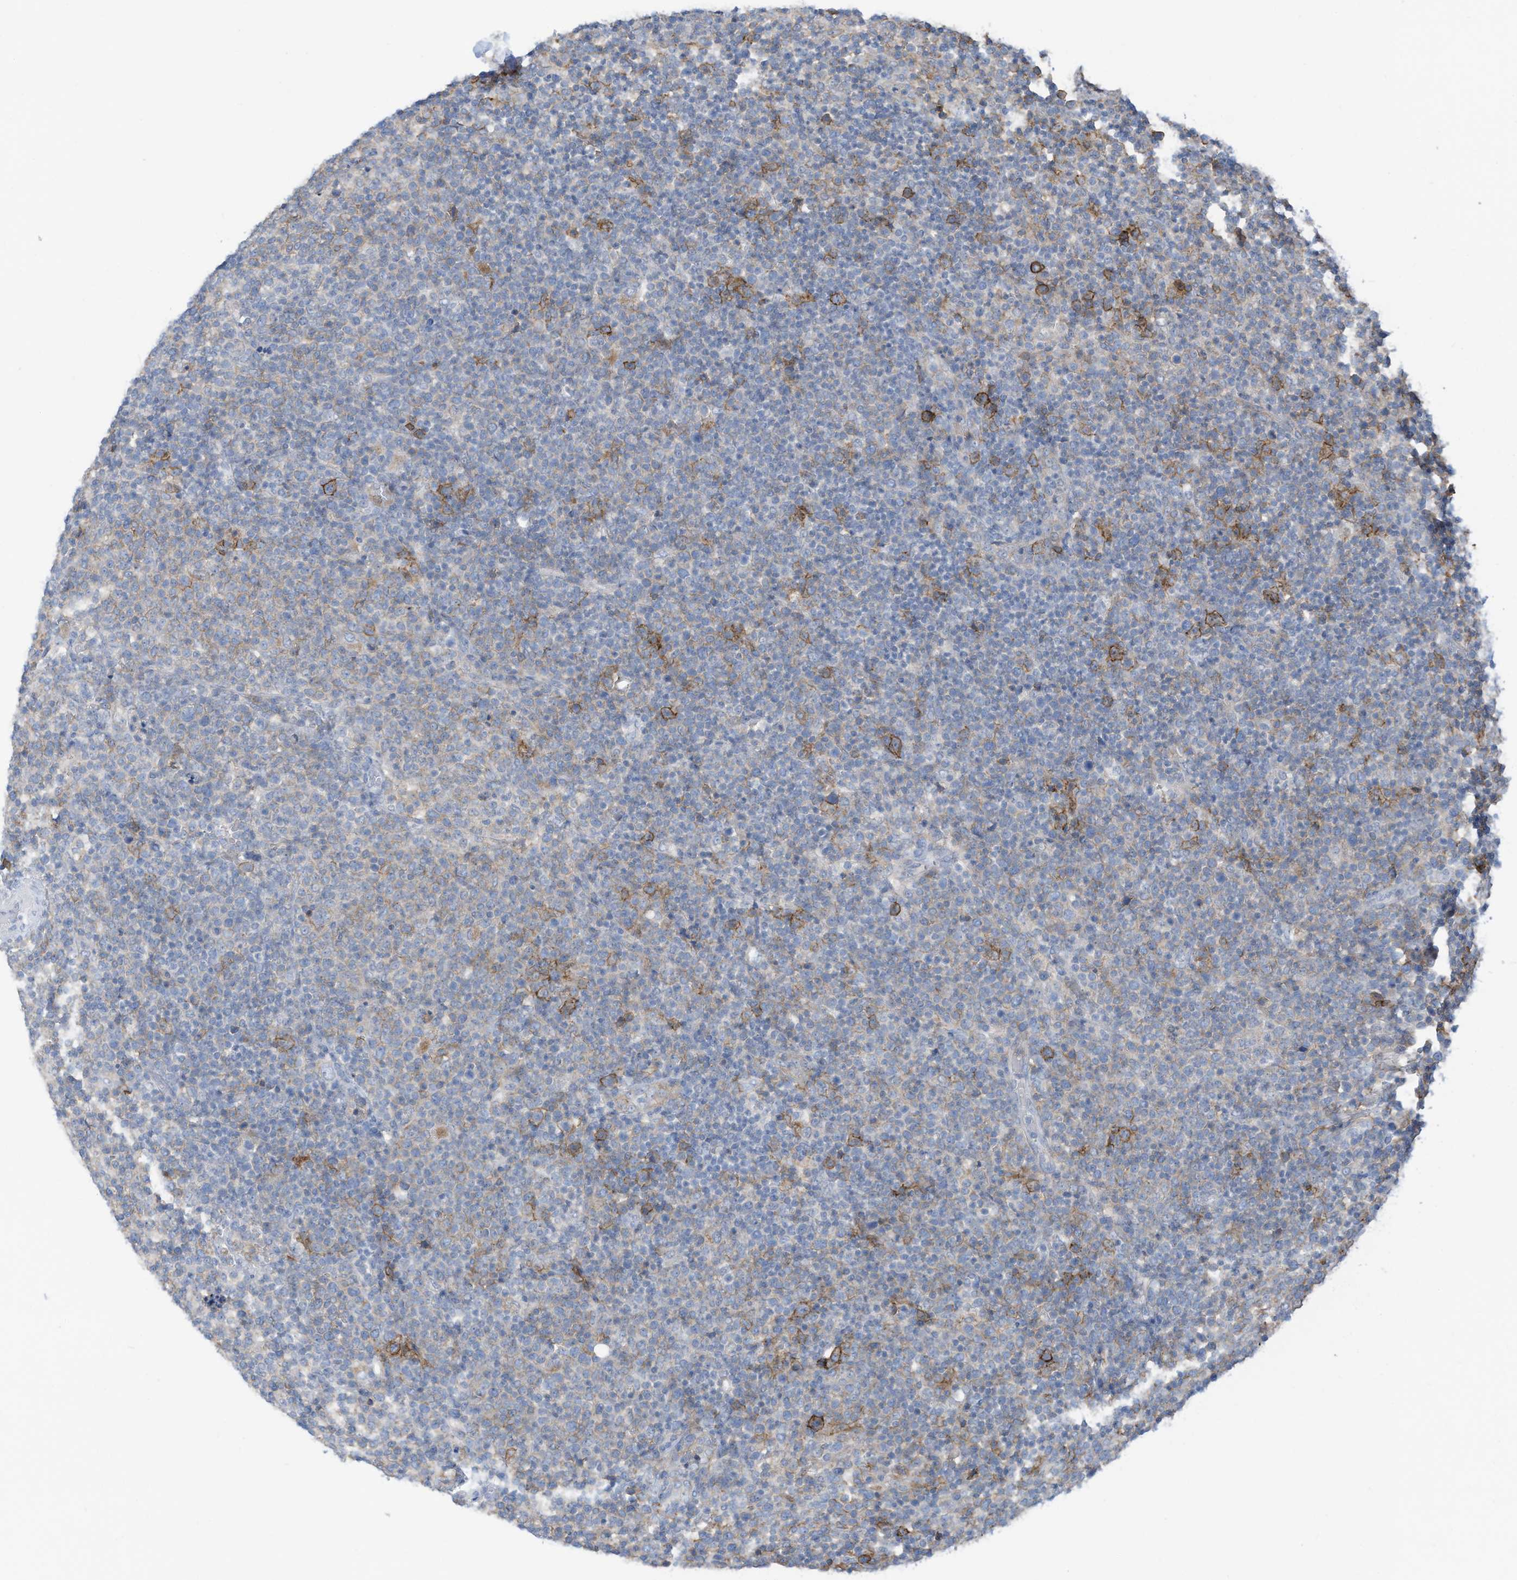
{"staining": {"intensity": "negative", "quantity": "none", "location": "none"}, "tissue": "lymphoma", "cell_type": "Tumor cells", "image_type": "cancer", "snomed": [{"axis": "morphology", "description": "Malignant lymphoma, non-Hodgkin's type, High grade"}, {"axis": "topography", "description": "Lymph node"}], "caption": "IHC of high-grade malignant lymphoma, non-Hodgkin's type reveals no positivity in tumor cells.", "gene": "SLC1A5", "patient": {"sex": "male", "age": 61}}